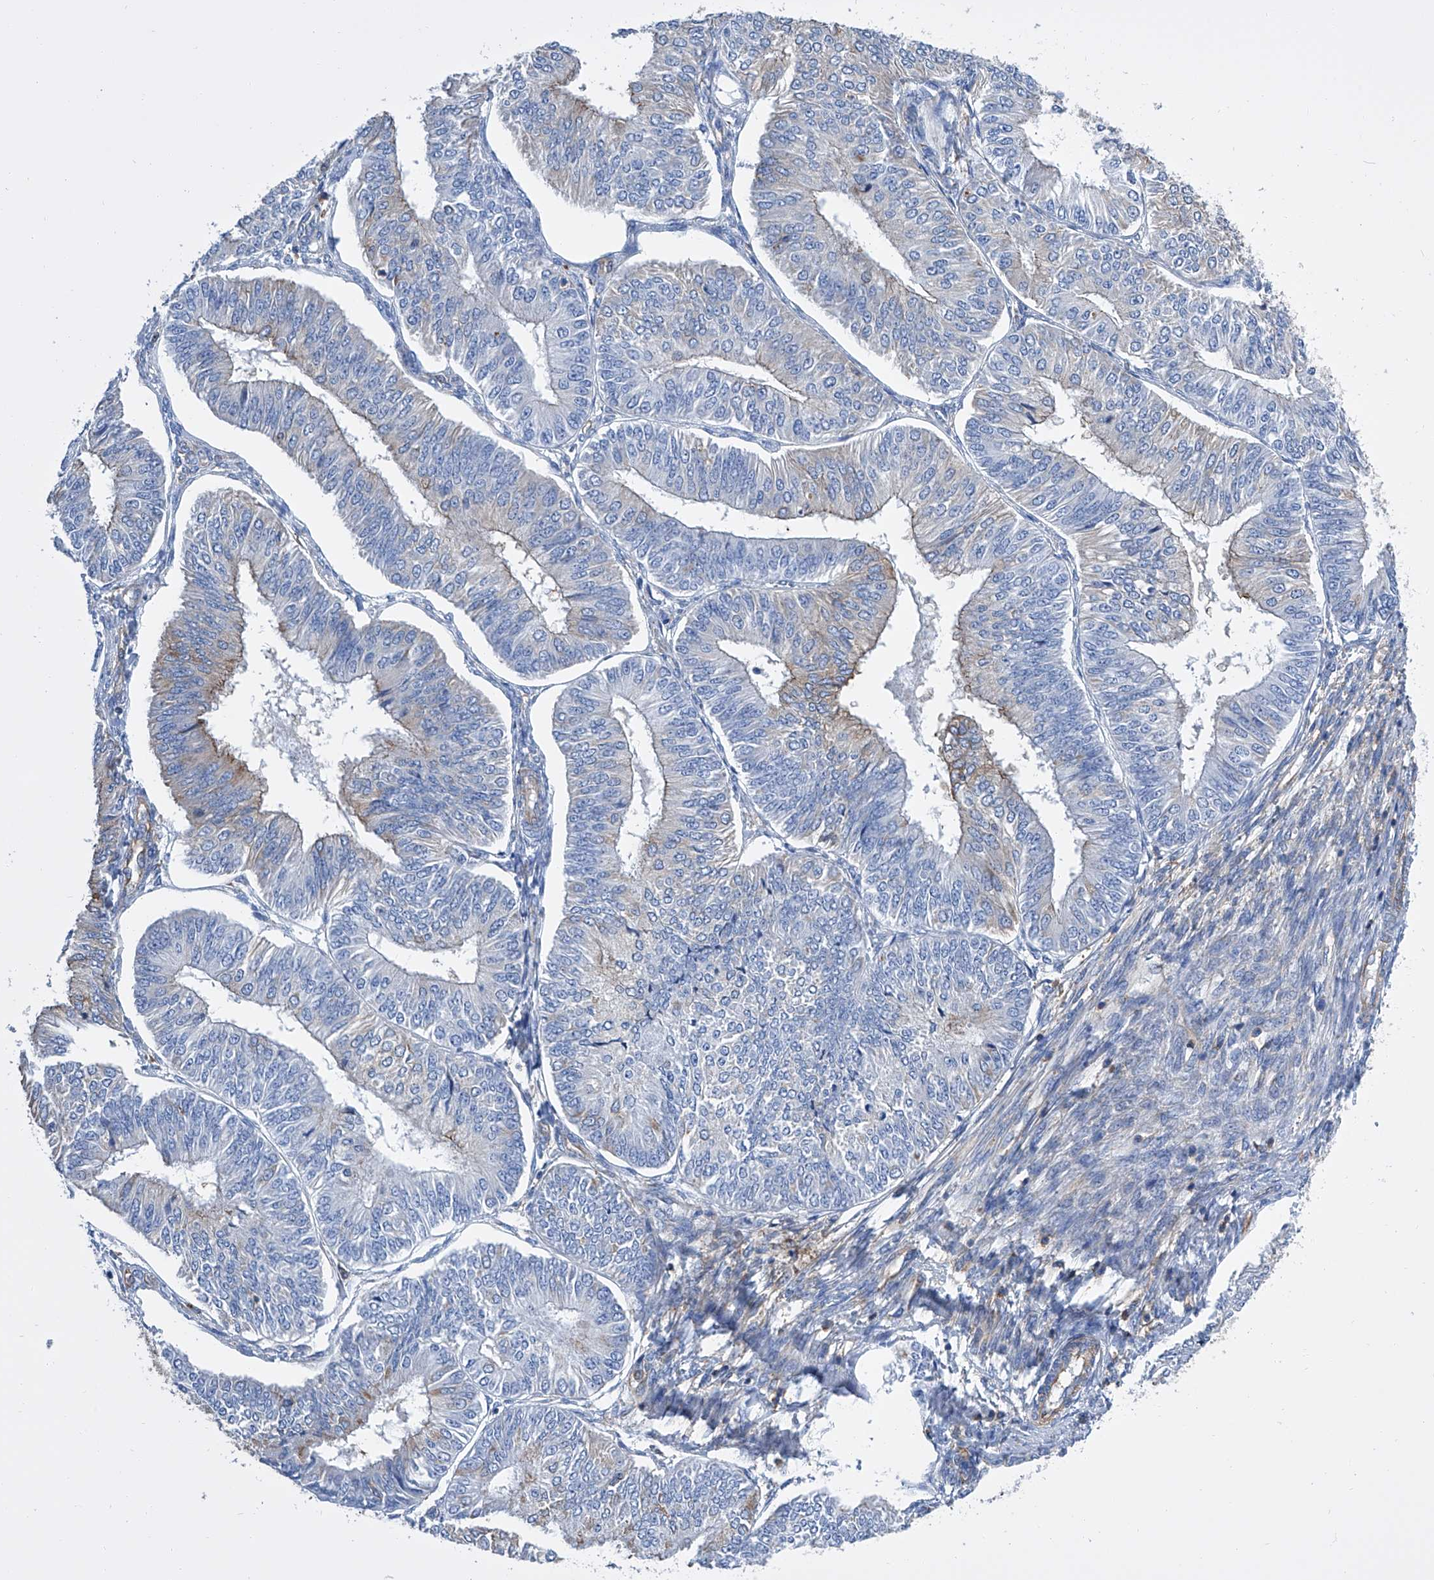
{"staining": {"intensity": "moderate", "quantity": "<25%", "location": "cytoplasmic/membranous"}, "tissue": "endometrial cancer", "cell_type": "Tumor cells", "image_type": "cancer", "snomed": [{"axis": "morphology", "description": "Adenocarcinoma, NOS"}, {"axis": "topography", "description": "Endometrium"}], "caption": "Endometrial adenocarcinoma was stained to show a protein in brown. There is low levels of moderate cytoplasmic/membranous expression in about <25% of tumor cells.", "gene": "GPT", "patient": {"sex": "female", "age": 58}}